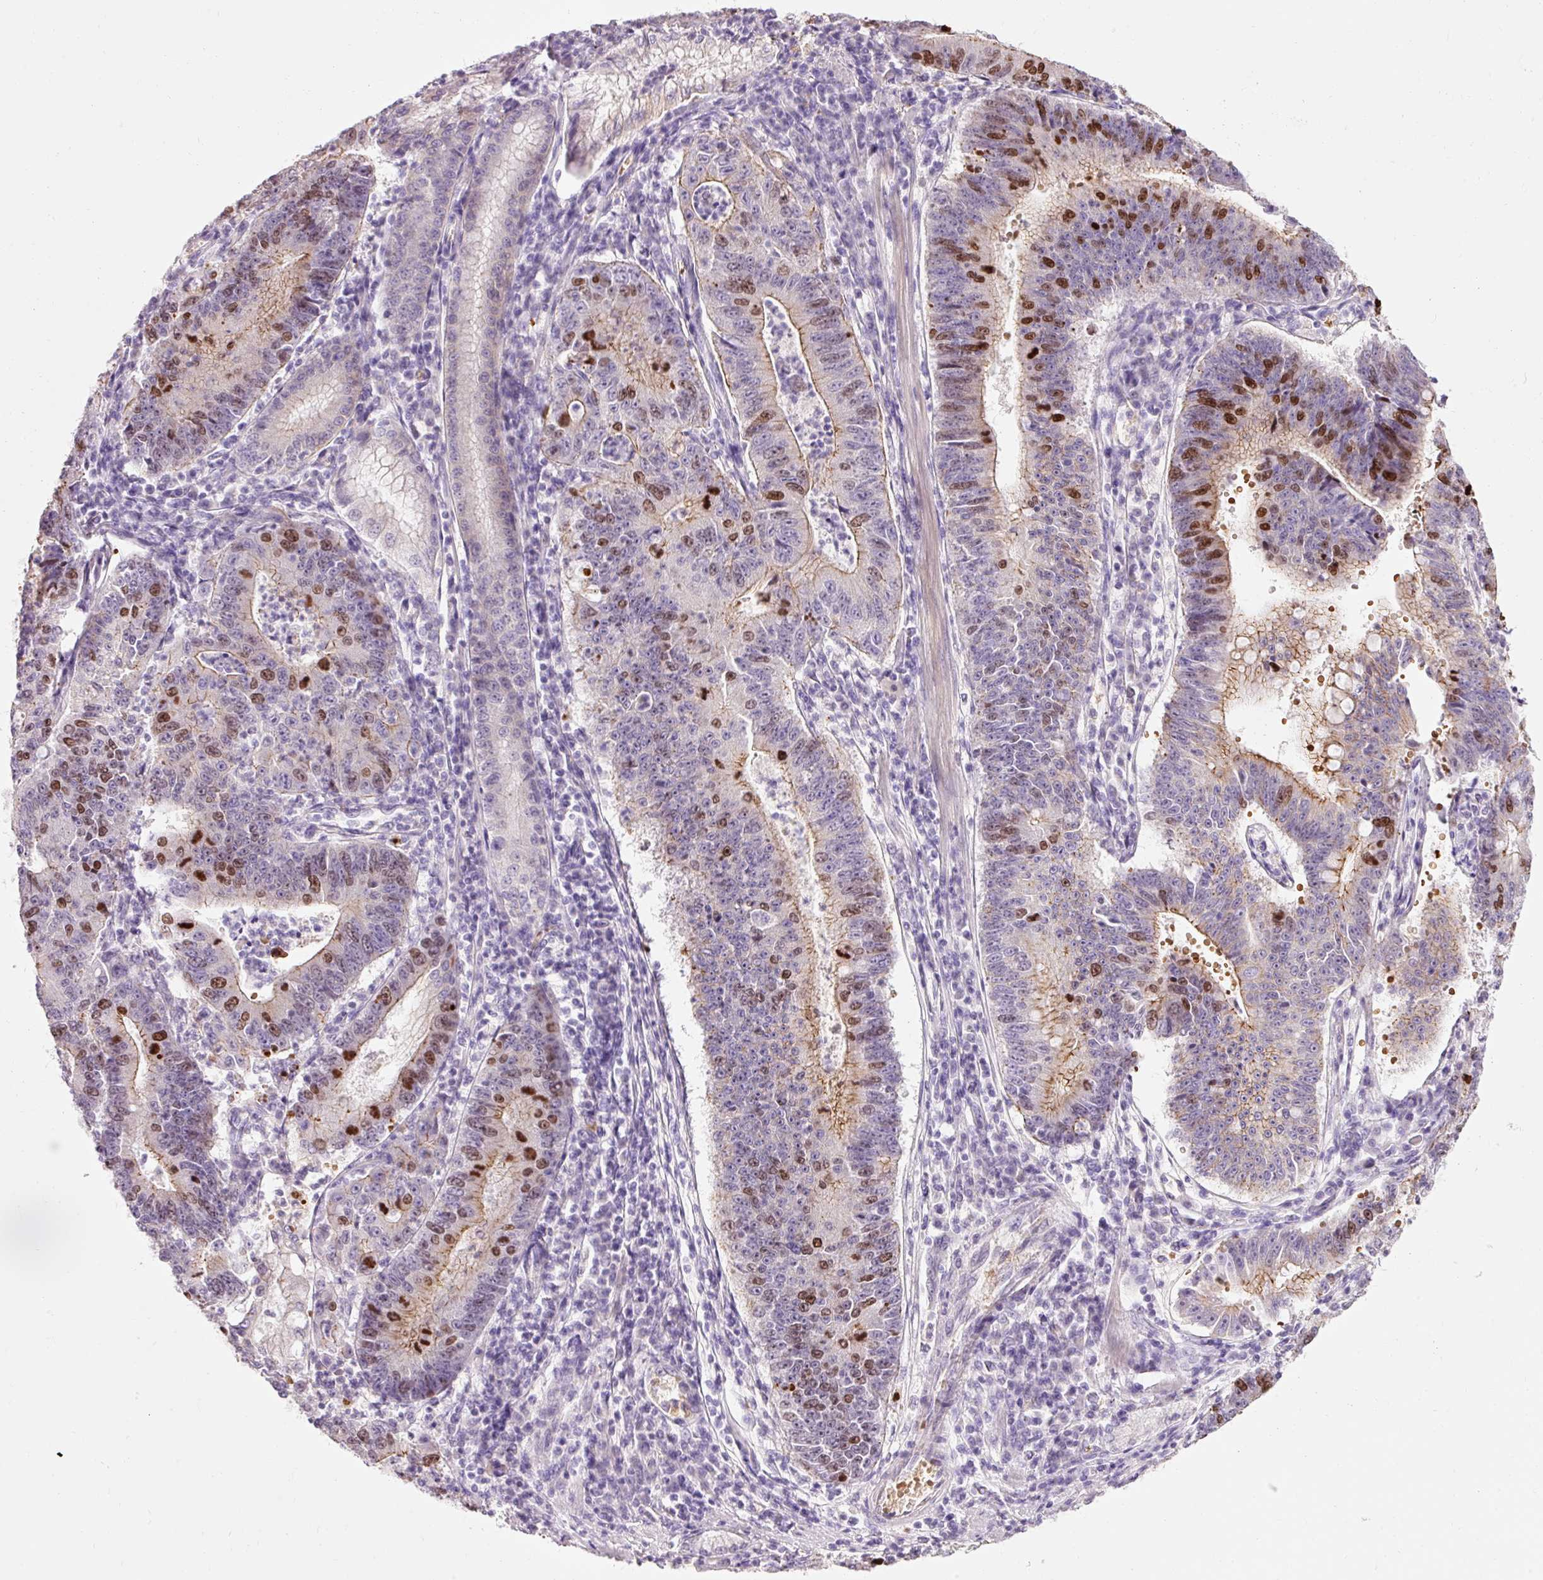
{"staining": {"intensity": "moderate", "quantity": "25%-75%", "location": "nuclear"}, "tissue": "stomach cancer", "cell_type": "Tumor cells", "image_type": "cancer", "snomed": [{"axis": "morphology", "description": "Adenocarcinoma, NOS"}, {"axis": "topography", "description": "Stomach"}], "caption": "An image showing moderate nuclear staining in approximately 25%-75% of tumor cells in adenocarcinoma (stomach), as visualized by brown immunohistochemical staining.", "gene": "DHRS11", "patient": {"sex": "male", "age": 59}}